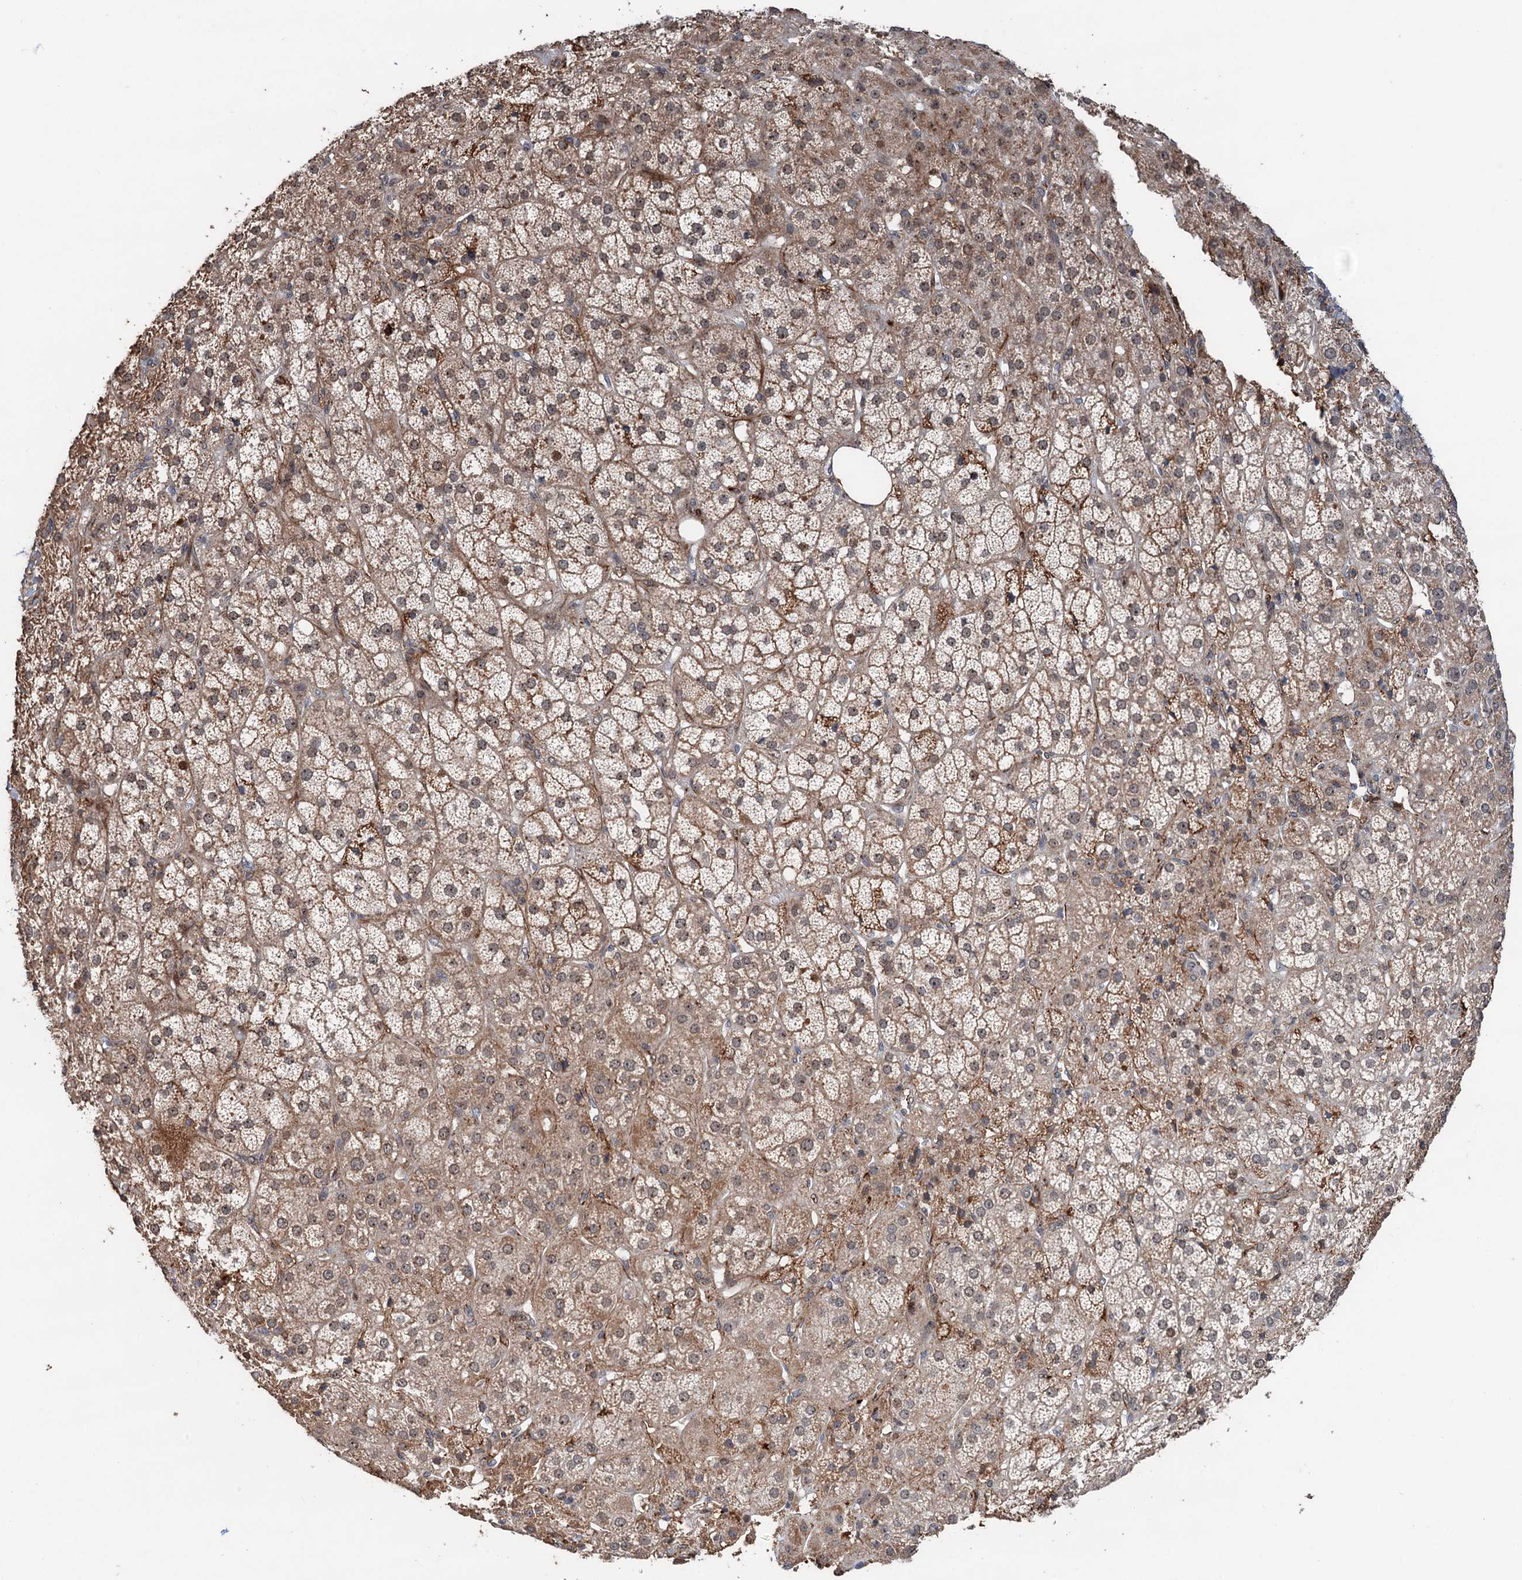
{"staining": {"intensity": "weak", "quantity": "25%-75%", "location": "cytoplasmic/membranous,nuclear"}, "tissue": "adrenal gland", "cell_type": "Glandular cells", "image_type": "normal", "snomed": [{"axis": "morphology", "description": "Normal tissue, NOS"}, {"axis": "topography", "description": "Adrenal gland"}], "caption": "Glandular cells show low levels of weak cytoplasmic/membranous,nuclear staining in about 25%-75% of cells in unremarkable human adrenal gland. The protein is shown in brown color, while the nuclei are stained blue.", "gene": "TMA16", "patient": {"sex": "female", "age": 57}}